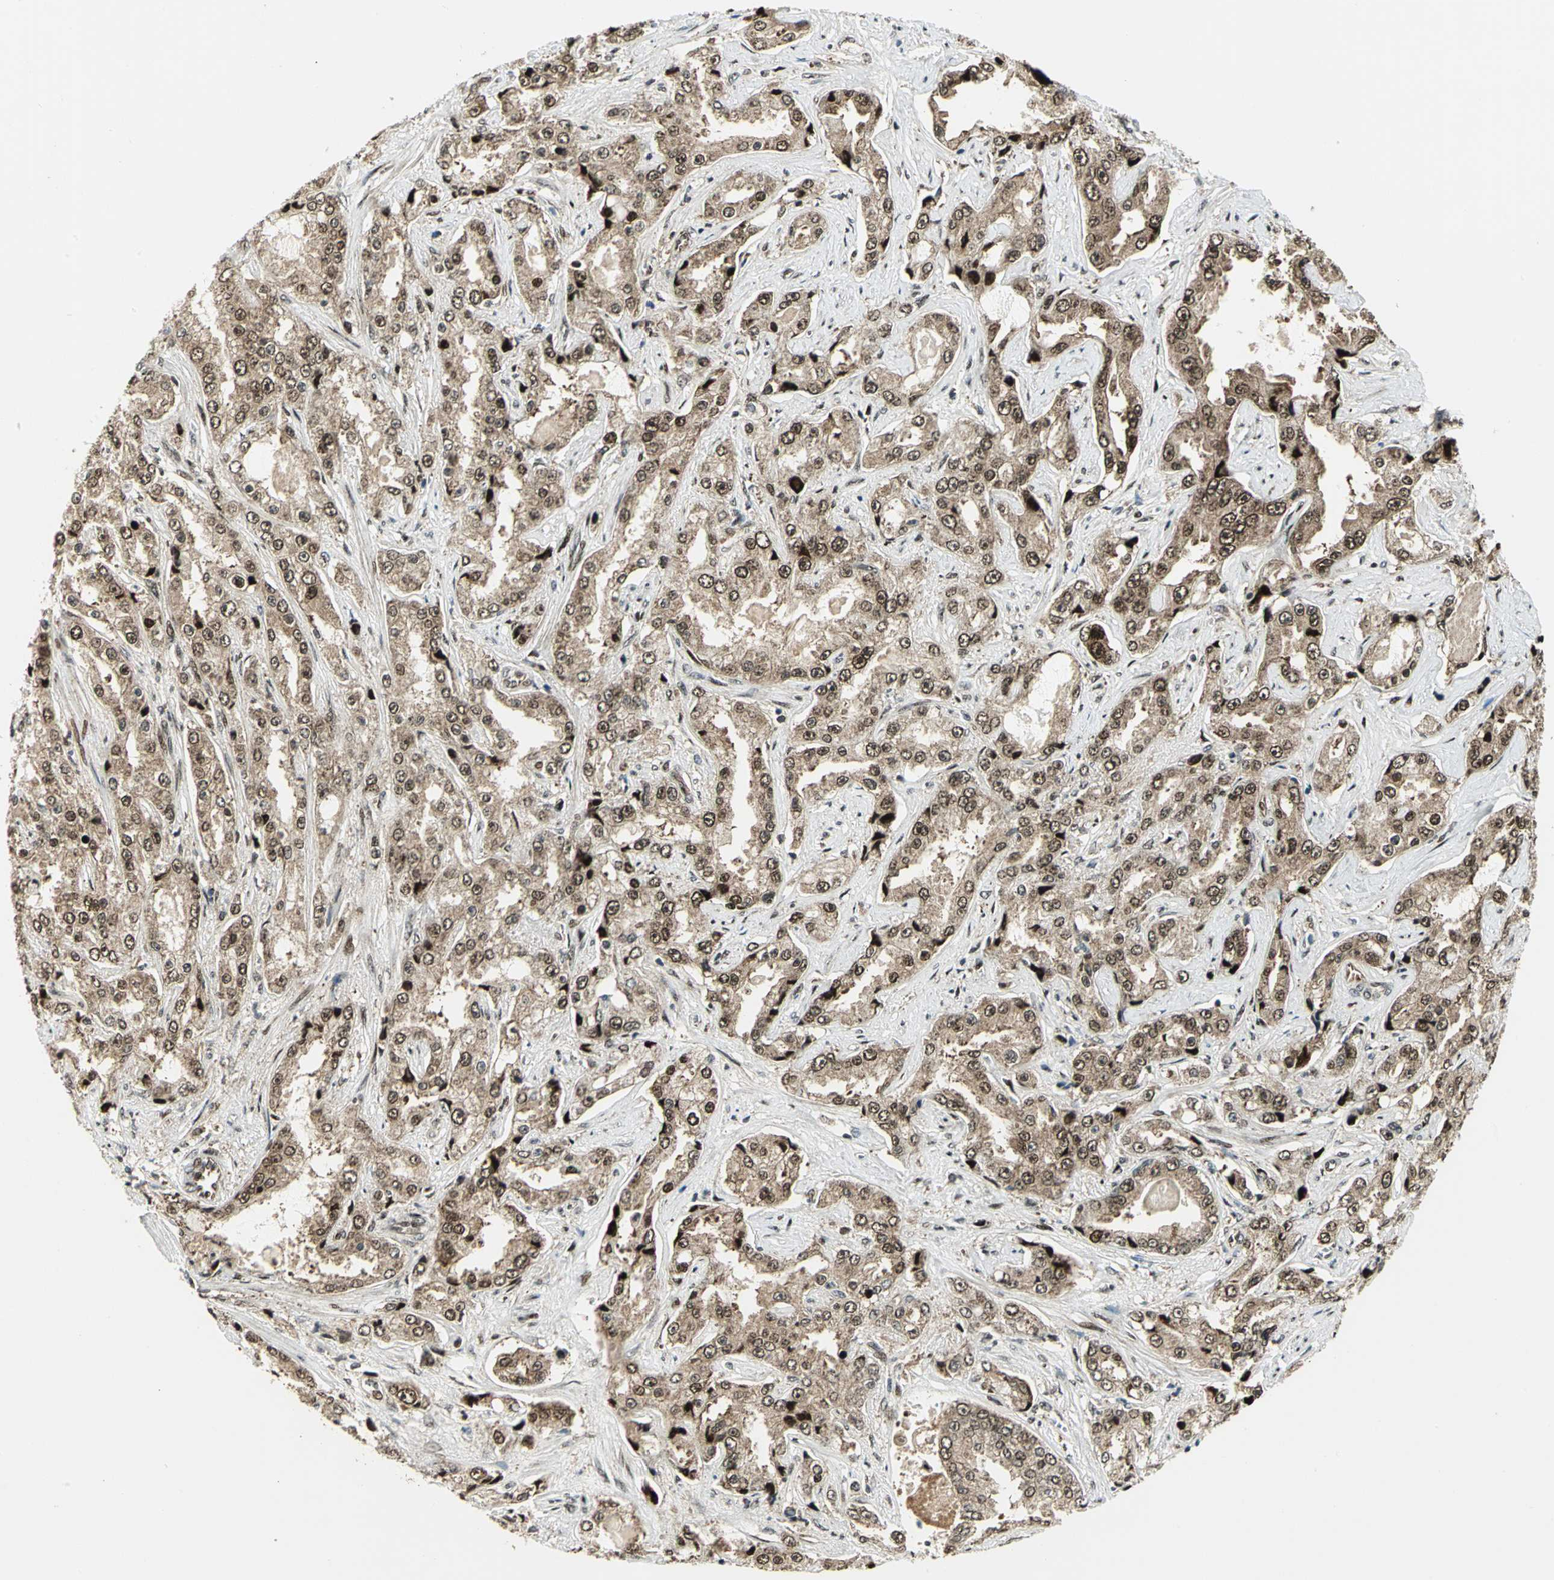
{"staining": {"intensity": "strong", "quantity": ">75%", "location": "cytoplasmic/membranous,nuclear"}, "tissue": "prostate cancer", "cell_type": "Tumor cells", "image_type": "cancer", "snomed": [{"axis": "morphology", "description": "Adenocarcinoma, High grade"}, {"axis": "topography", "description": "Prostate"}], "caption": "Adenocarcinoma (high-grade) (prostate) was stained to show a protein in brown. There is high levels of strong cytoplasmic/membranous and nuclear staining in approximately >75% of tumor cells. The staining is performed using DAB brown chromogen to label protein expression. The nuclei are counter-stained blue using hematoxylin.", "gene": "COPS5", "patient": {"sex": "male", "age": 73}}